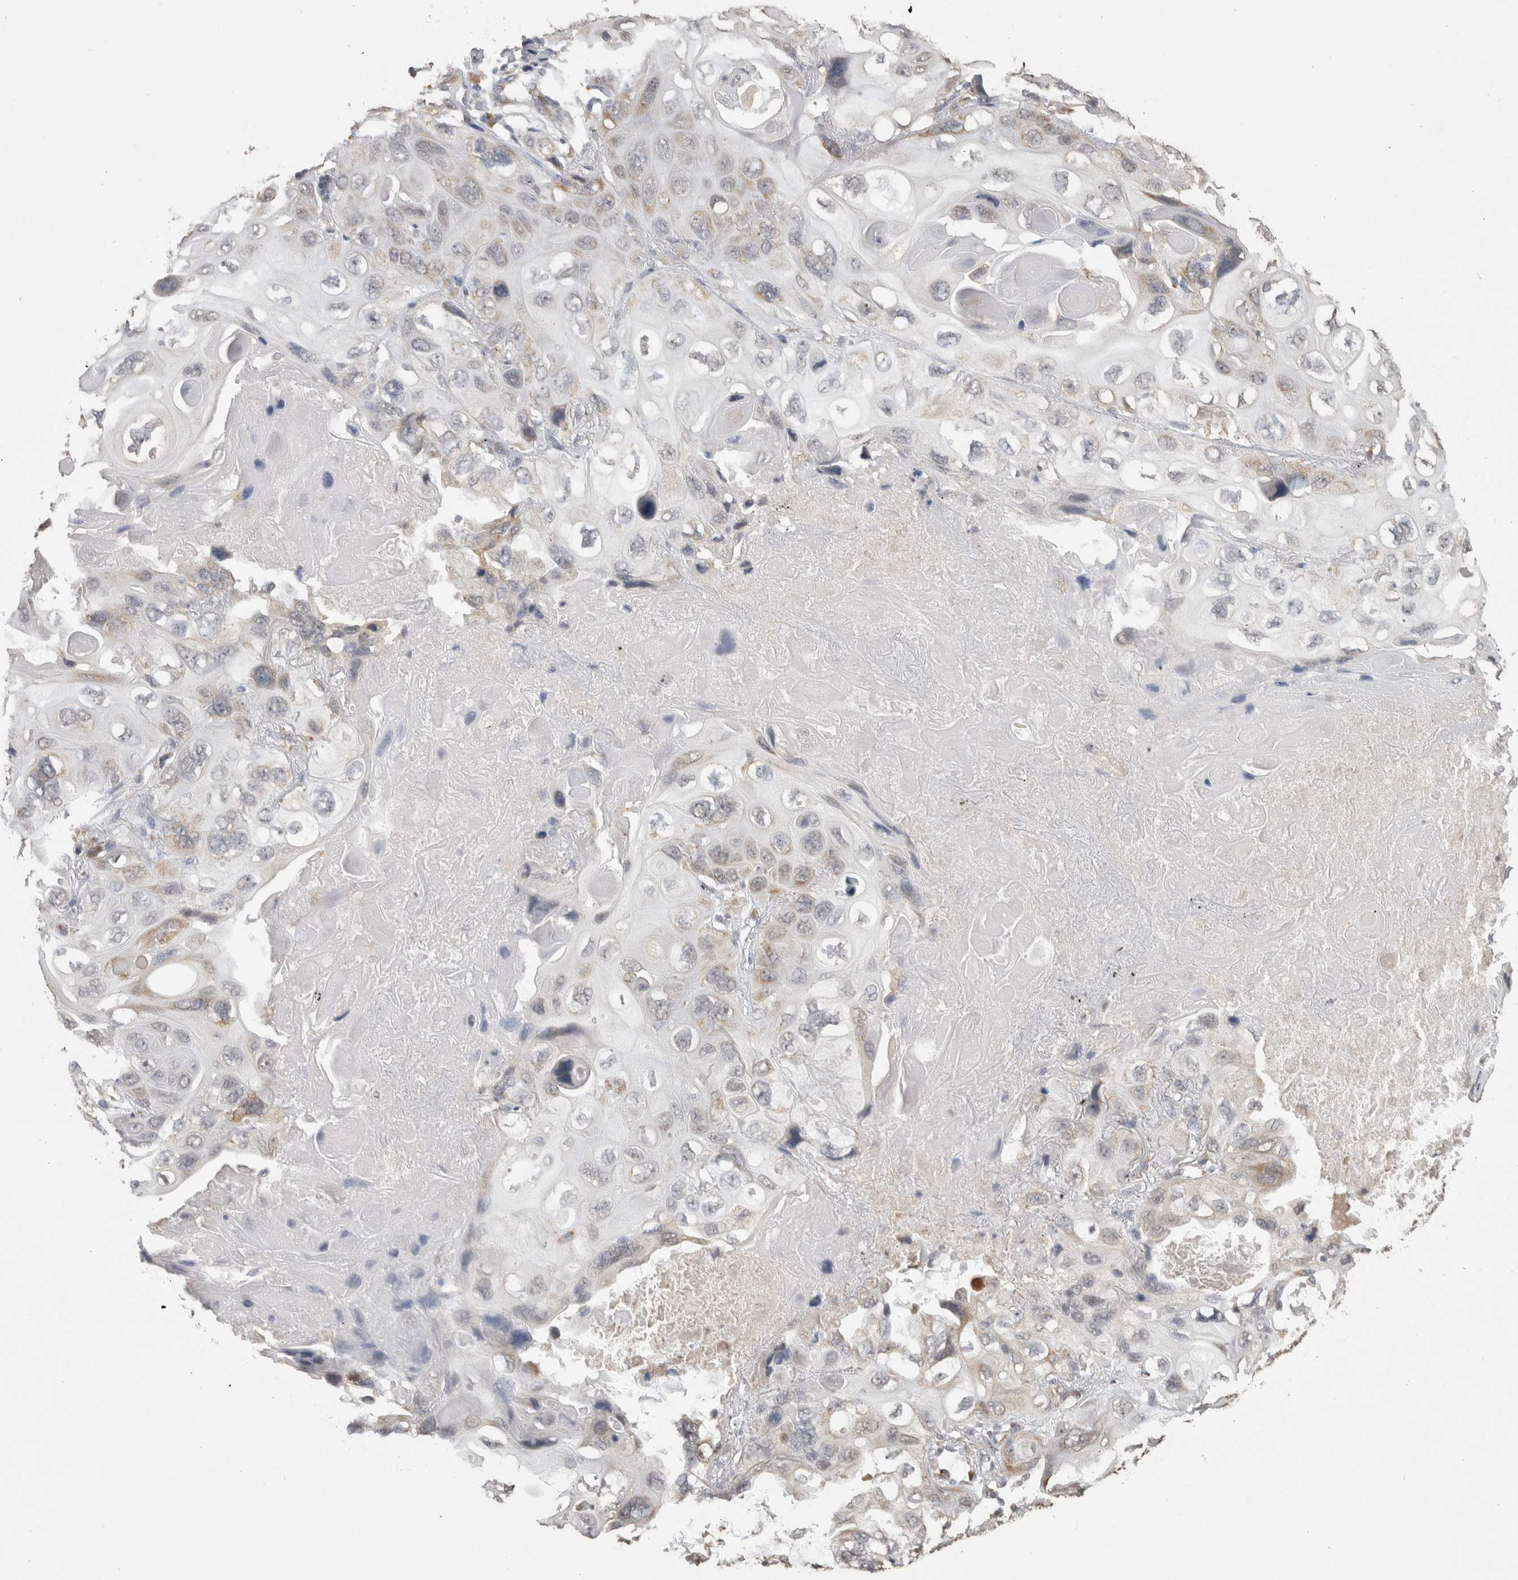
{"staining": {"intensity": "weak", "quantity": "<25%", "location": "cytoplasmic/membranous"}, "tissue": "lung cancer", "cell_type": "Tumor cells", "image_type": "cancer", "snomed": [{"axis": "morphology", "description": "Squamous cell carcinoma, NOS"}, {"axis": "topography", "description": "Lung"}], "caption": "High magnification brightfield microscopy of squamous cell carcinoma (lung) stained with DAB (brown) and counterstained with hematoxylin (blue): tumor cells show no significant staining.", "gene": "NOMO1", "patient": {"sex": "female", "age": 73}}